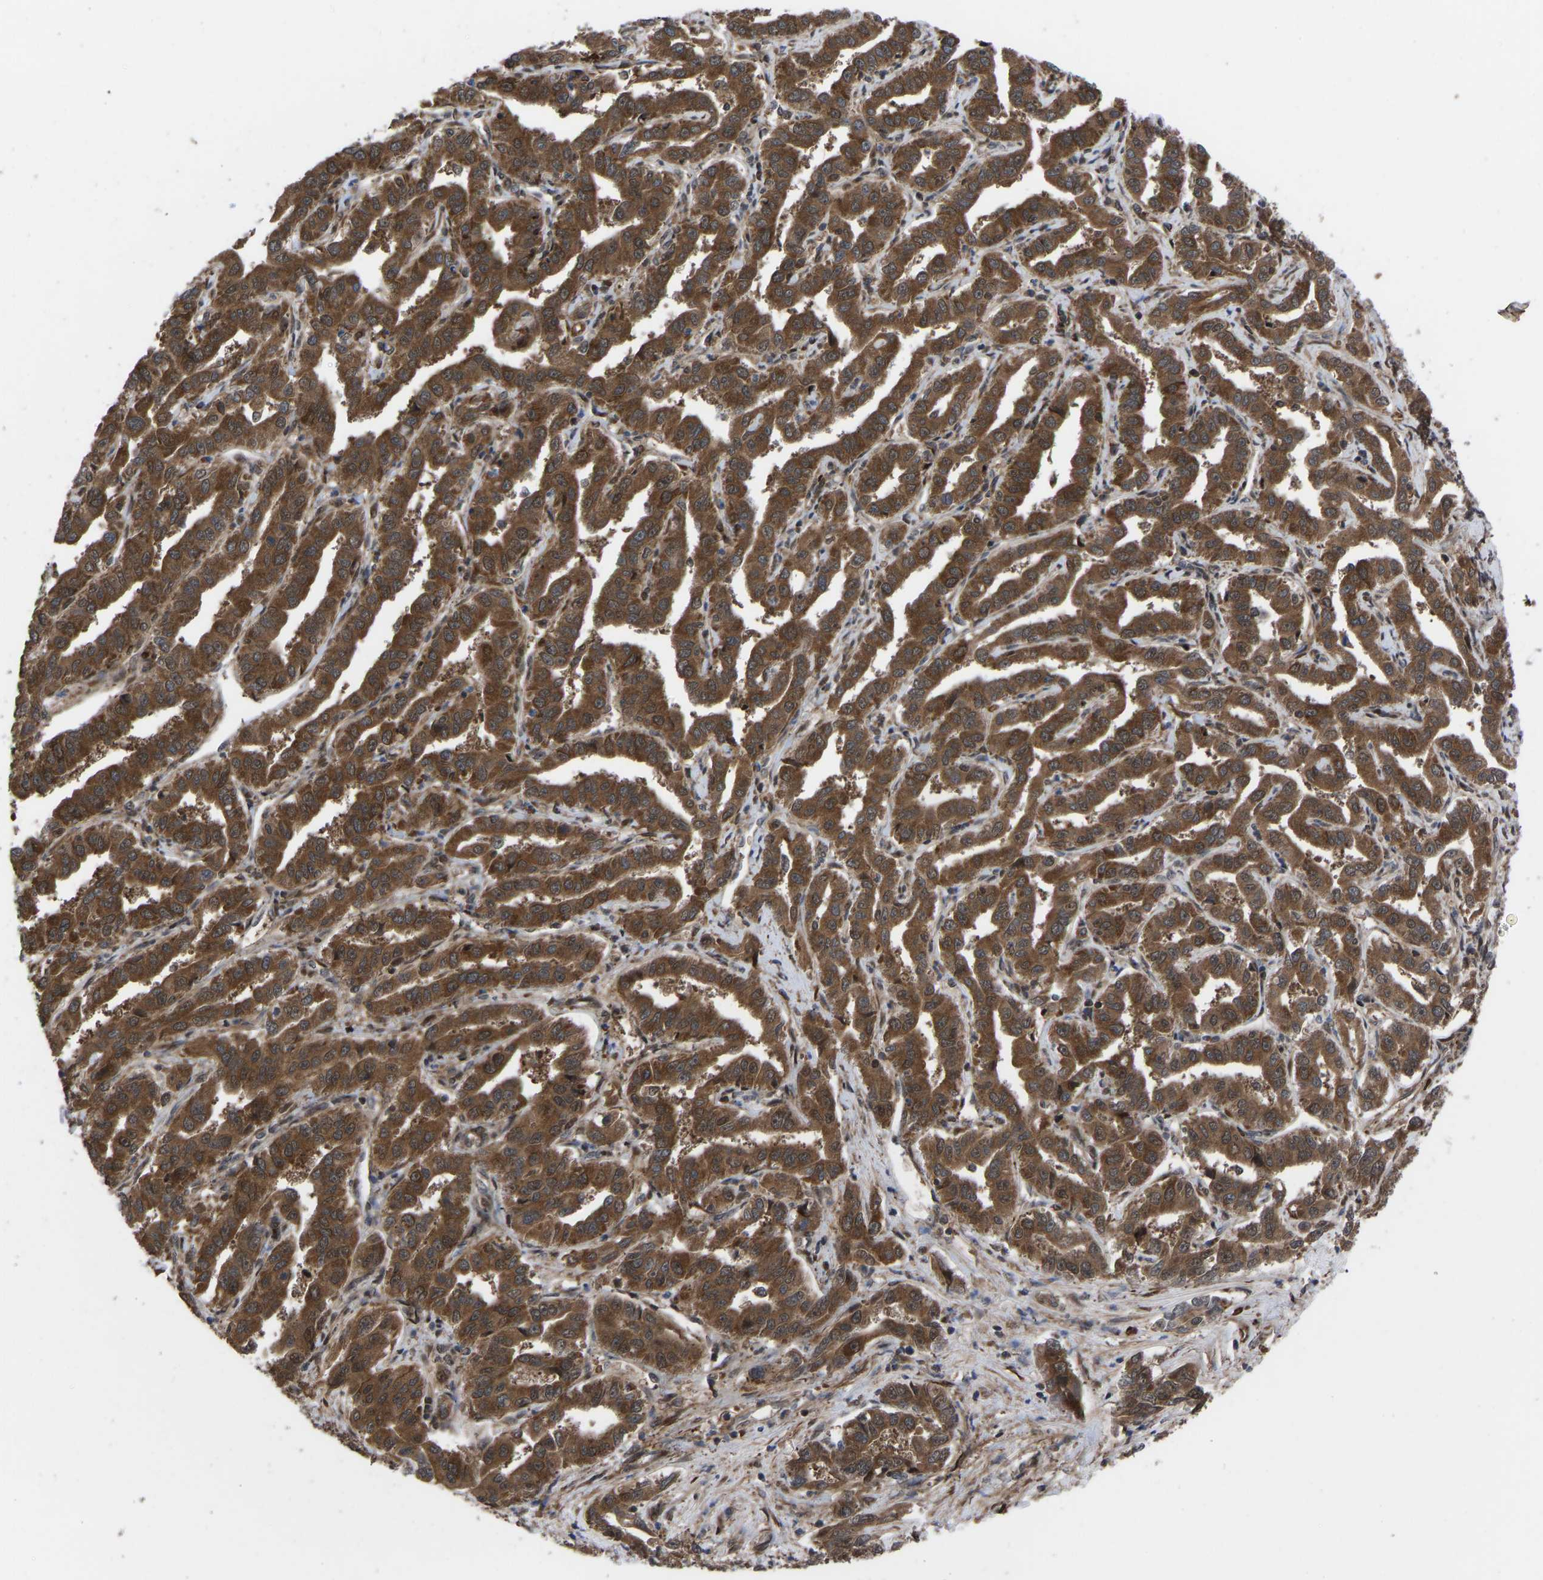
{"staining": {"intensity": "strong", "quantity": ">75%", "location": "cytoplasmic/membranous,nuclear"}, "tissue": "liver cancer", "cell_type": "Tumor cells", "image_type": "cancer", "snomed": [{"axis": "morphology", "description": "Cholangiocarcinoma"}, {"axis": "topography", "description": "Liver"}], "caption": "A high amount of strong cytoplasmic/membranous and nuclear staining is present in about >75% of tumor cells in liver cholangiocarcinoma tissue.", "gene": "CYP7B1", "patient": {"sex": "male", "age": 59}}